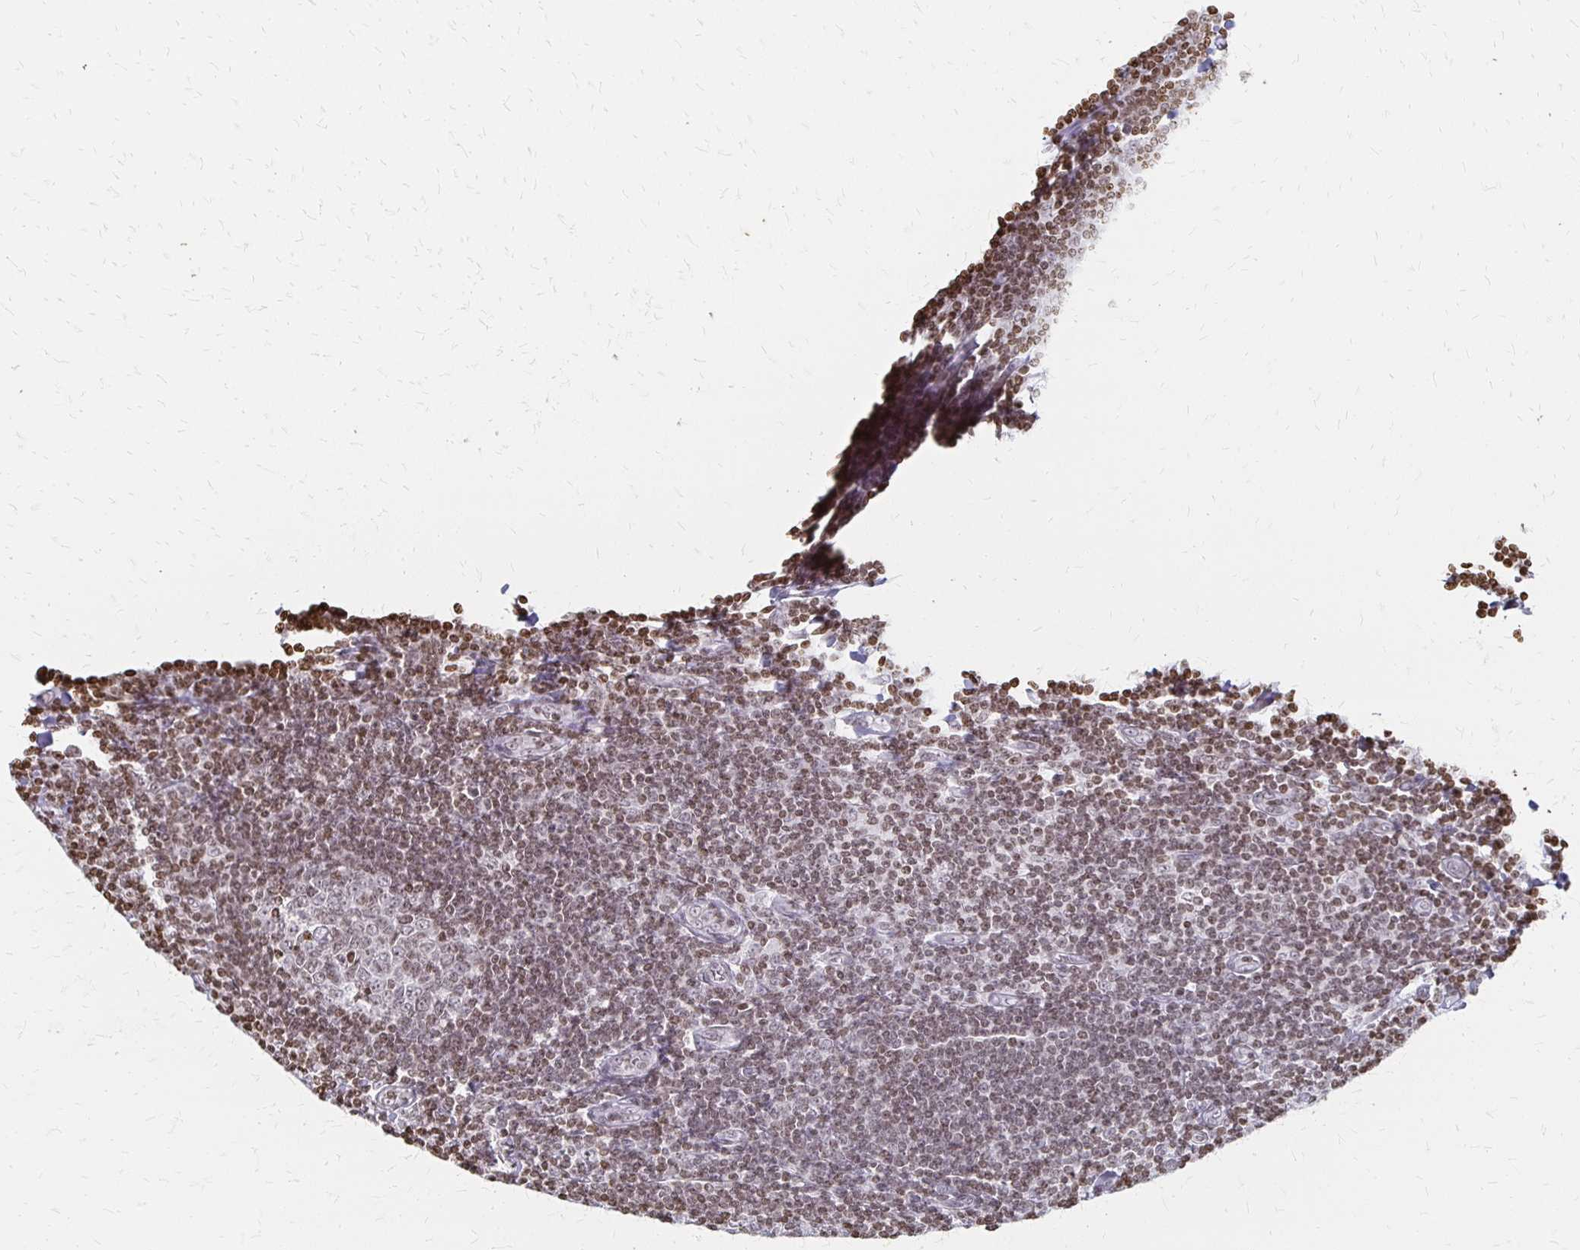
{"staining": {"intensity": "weak", "quantity": "<25%", "location": "nuclear"}, "tissue": "tonsil", "cell_type": "Germinal center cells", "image_type": "normal", "snomed": [{"axis": "morphology", "description": "Normal tissue, NOS"}, {"axis": "topography", "description": "Tonsil"}], "caption": "Germinal center cells show no significant protein staining in unremarkable tonsil.", "gene": "ZNF280C", "patient": {"sex": "male", "age": 27}}